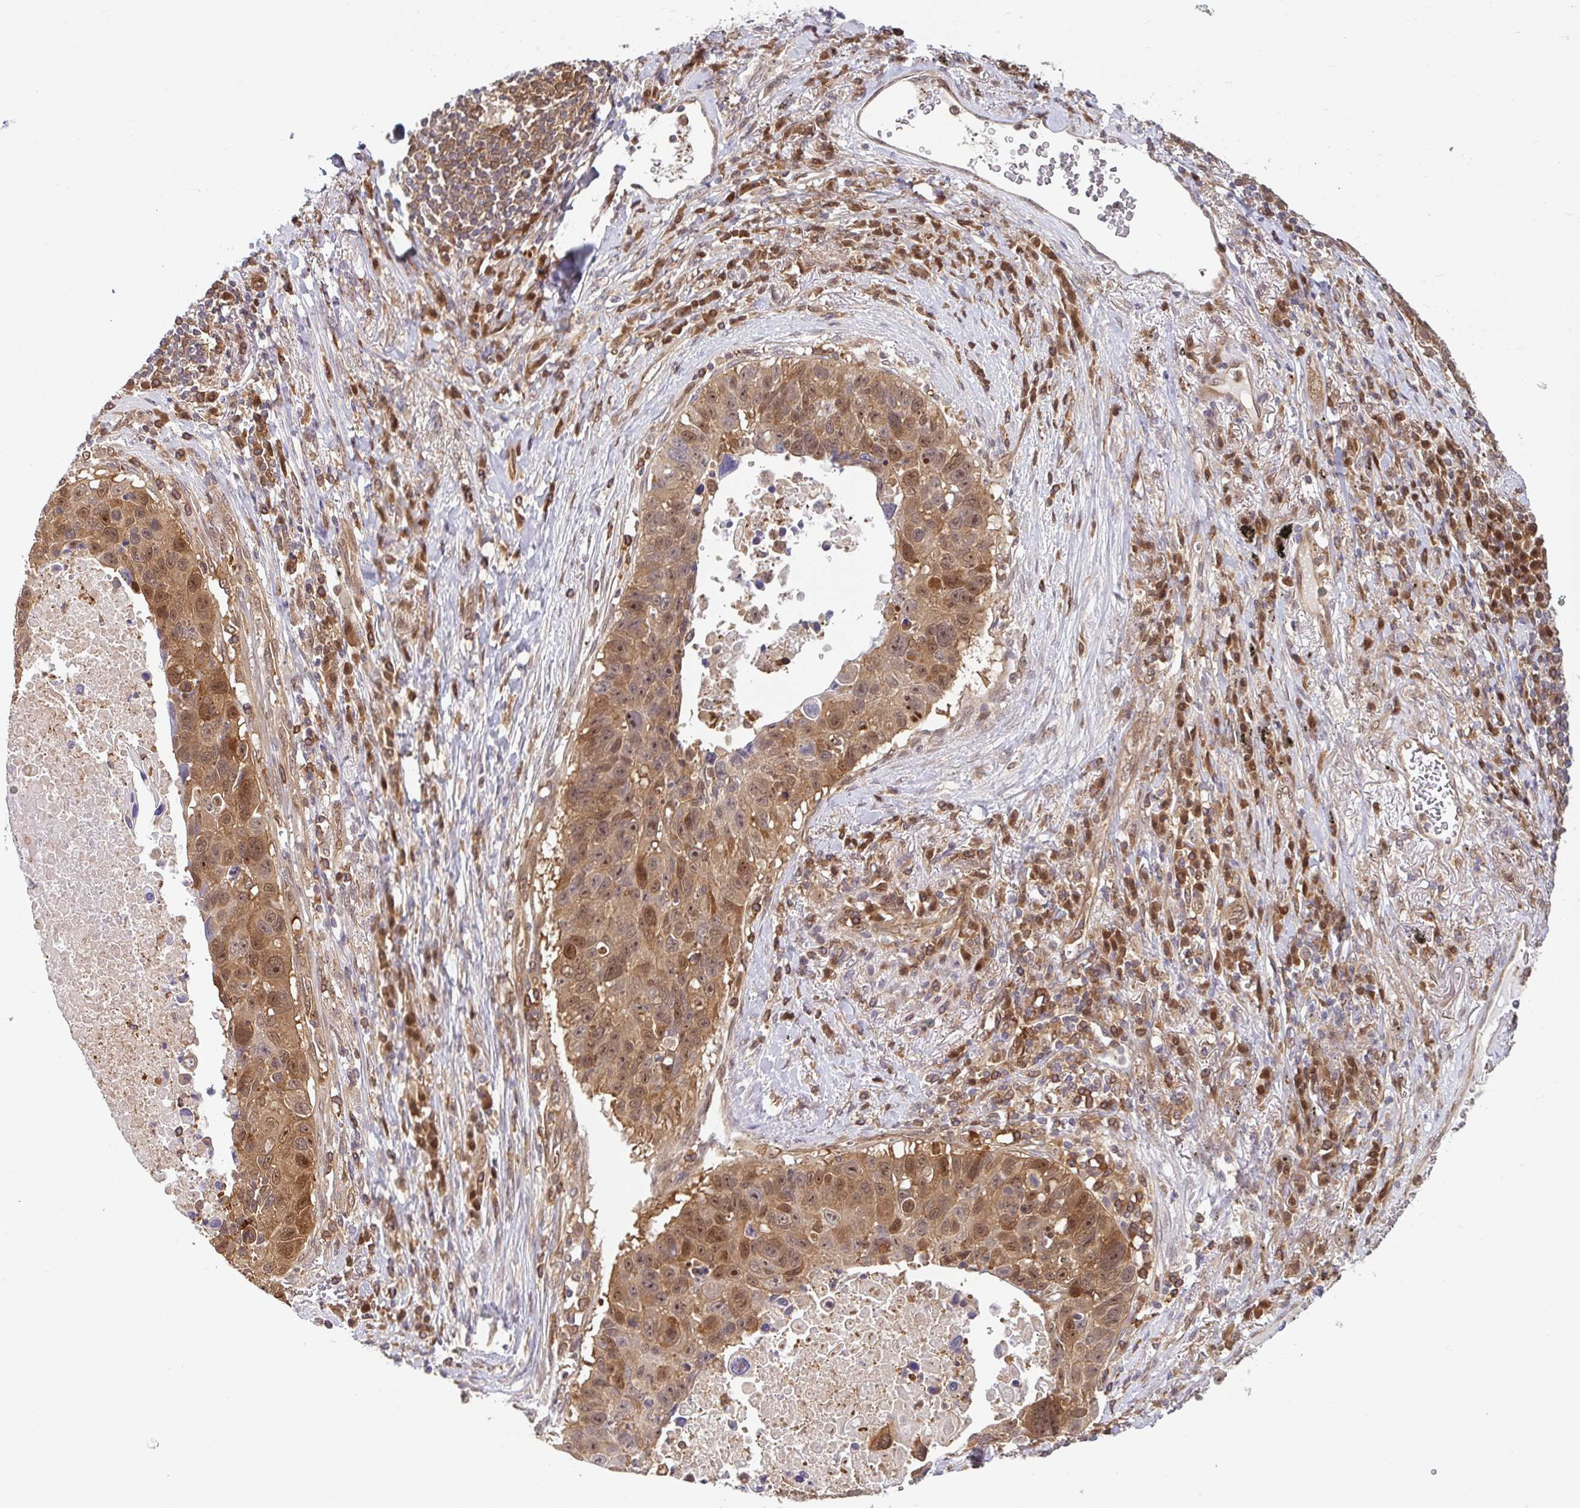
{"staining": {"intensity": "moderate", "quantity": ">75%", "location": "cytoplasmic/membranous,nuclear"}, "tissue": "lung cancer", "cell_type": "Tumor cells", "image_type": "cancer", "snomed": [{"axis": "morphology", "description": "Squamous cell carcinoma, NOS"}, {"axis": "topography", "description": "Lung"}], "caption": "An image of lung squamous cell carcinoma stained for a protein shows moderate cytoplasmic/membranous and nuclear brown staining in tumor cells.", "gene": "HMBS", "patient": {"sex": "male", "age": 66}}